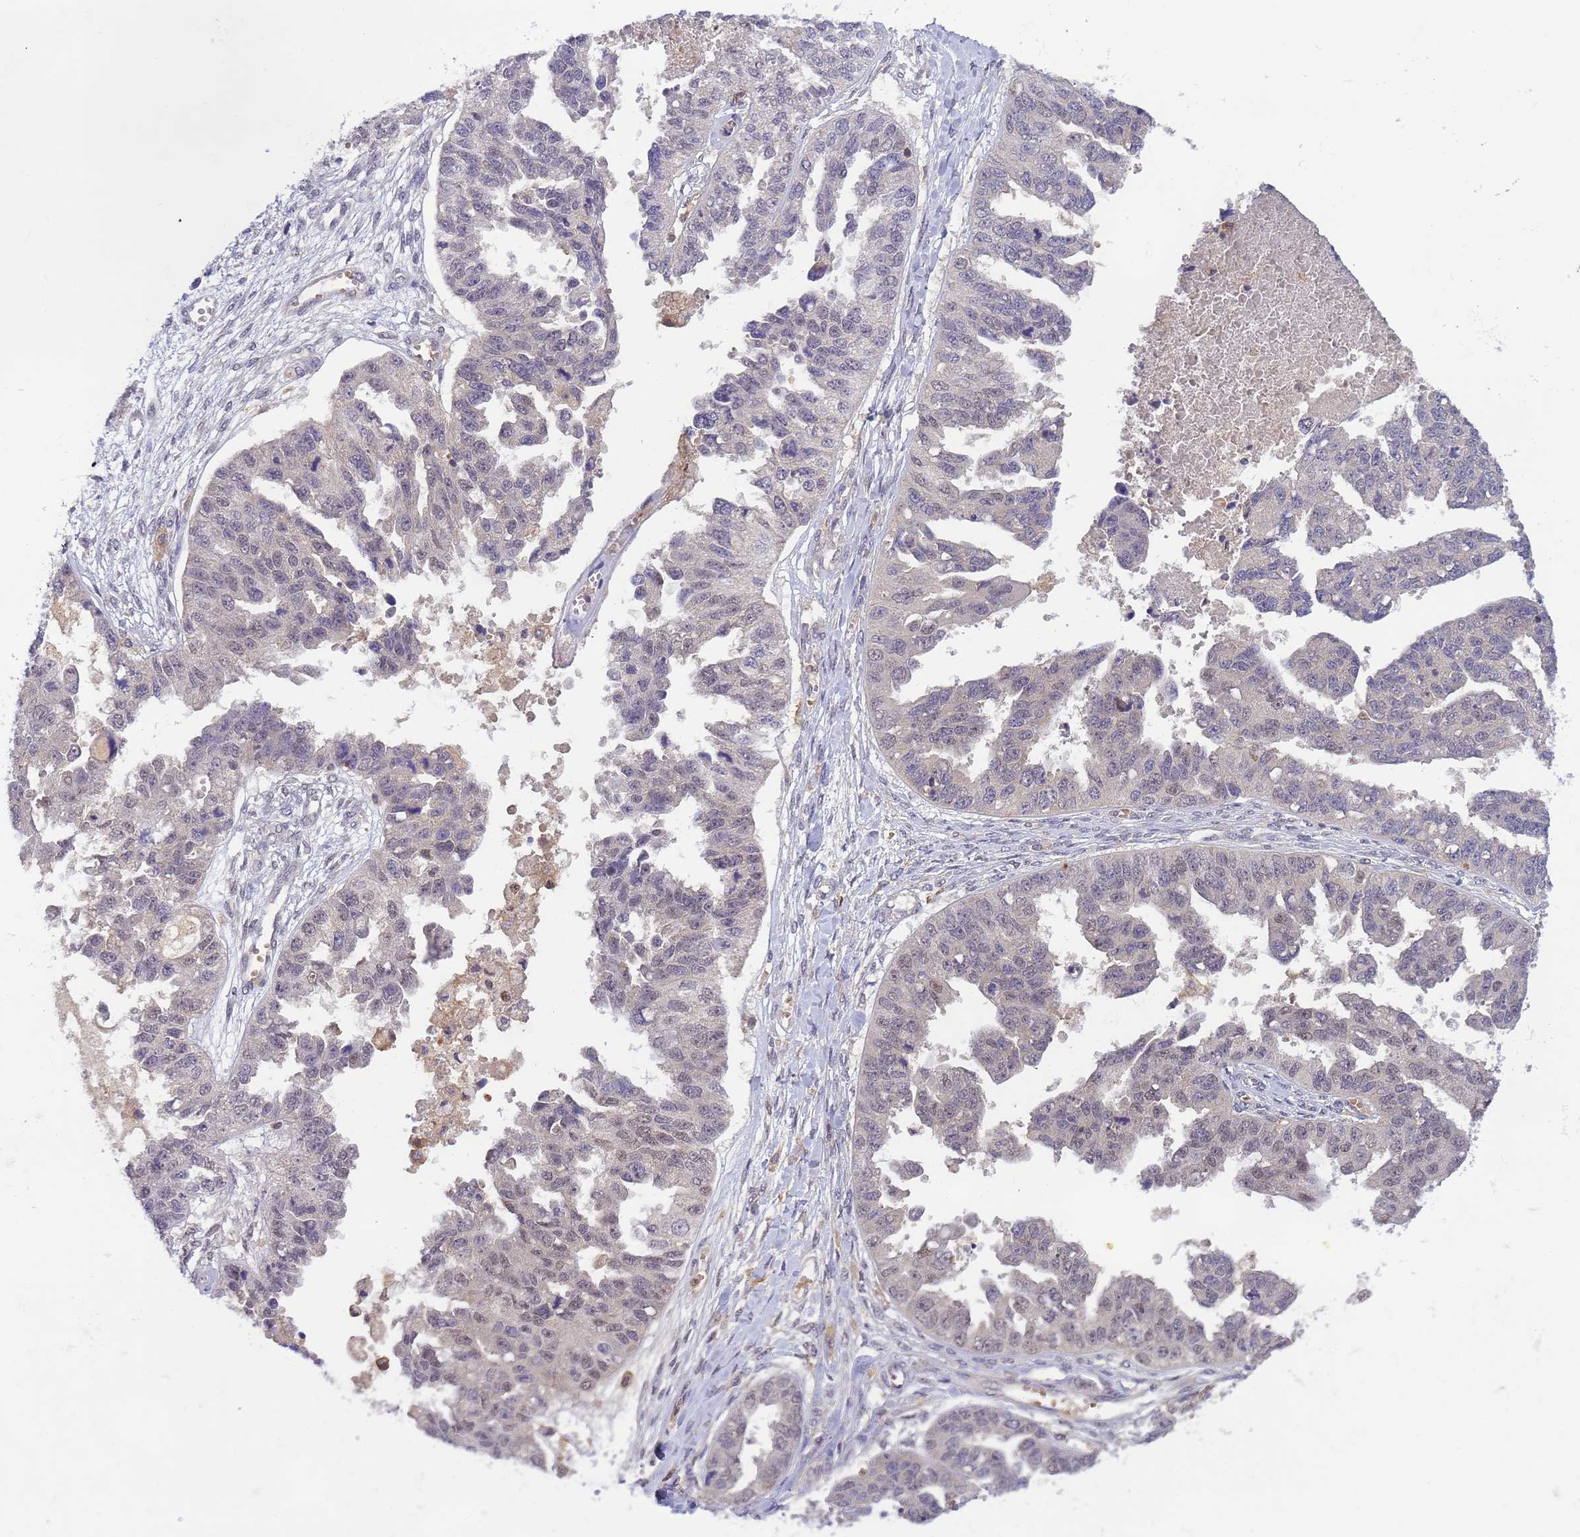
{"staining": {"intensity": "negative", "quantity": "none", "location": "none"}, "tissue": "ovarian cancer", "cell_type": "Tumor cells", "image_type": "cancer", "snomed": [{"axis": "morphology", "description": "Cystadenocarcinoma, serous, NOS"}, {"axis": "topography", "description": "Ovary"}], "caption": "Micrograph shows no significant protein staining in tumor cells of ovarian cancer.", "gene": "CD53", "patient": {"sex": "female", "age": 58}}